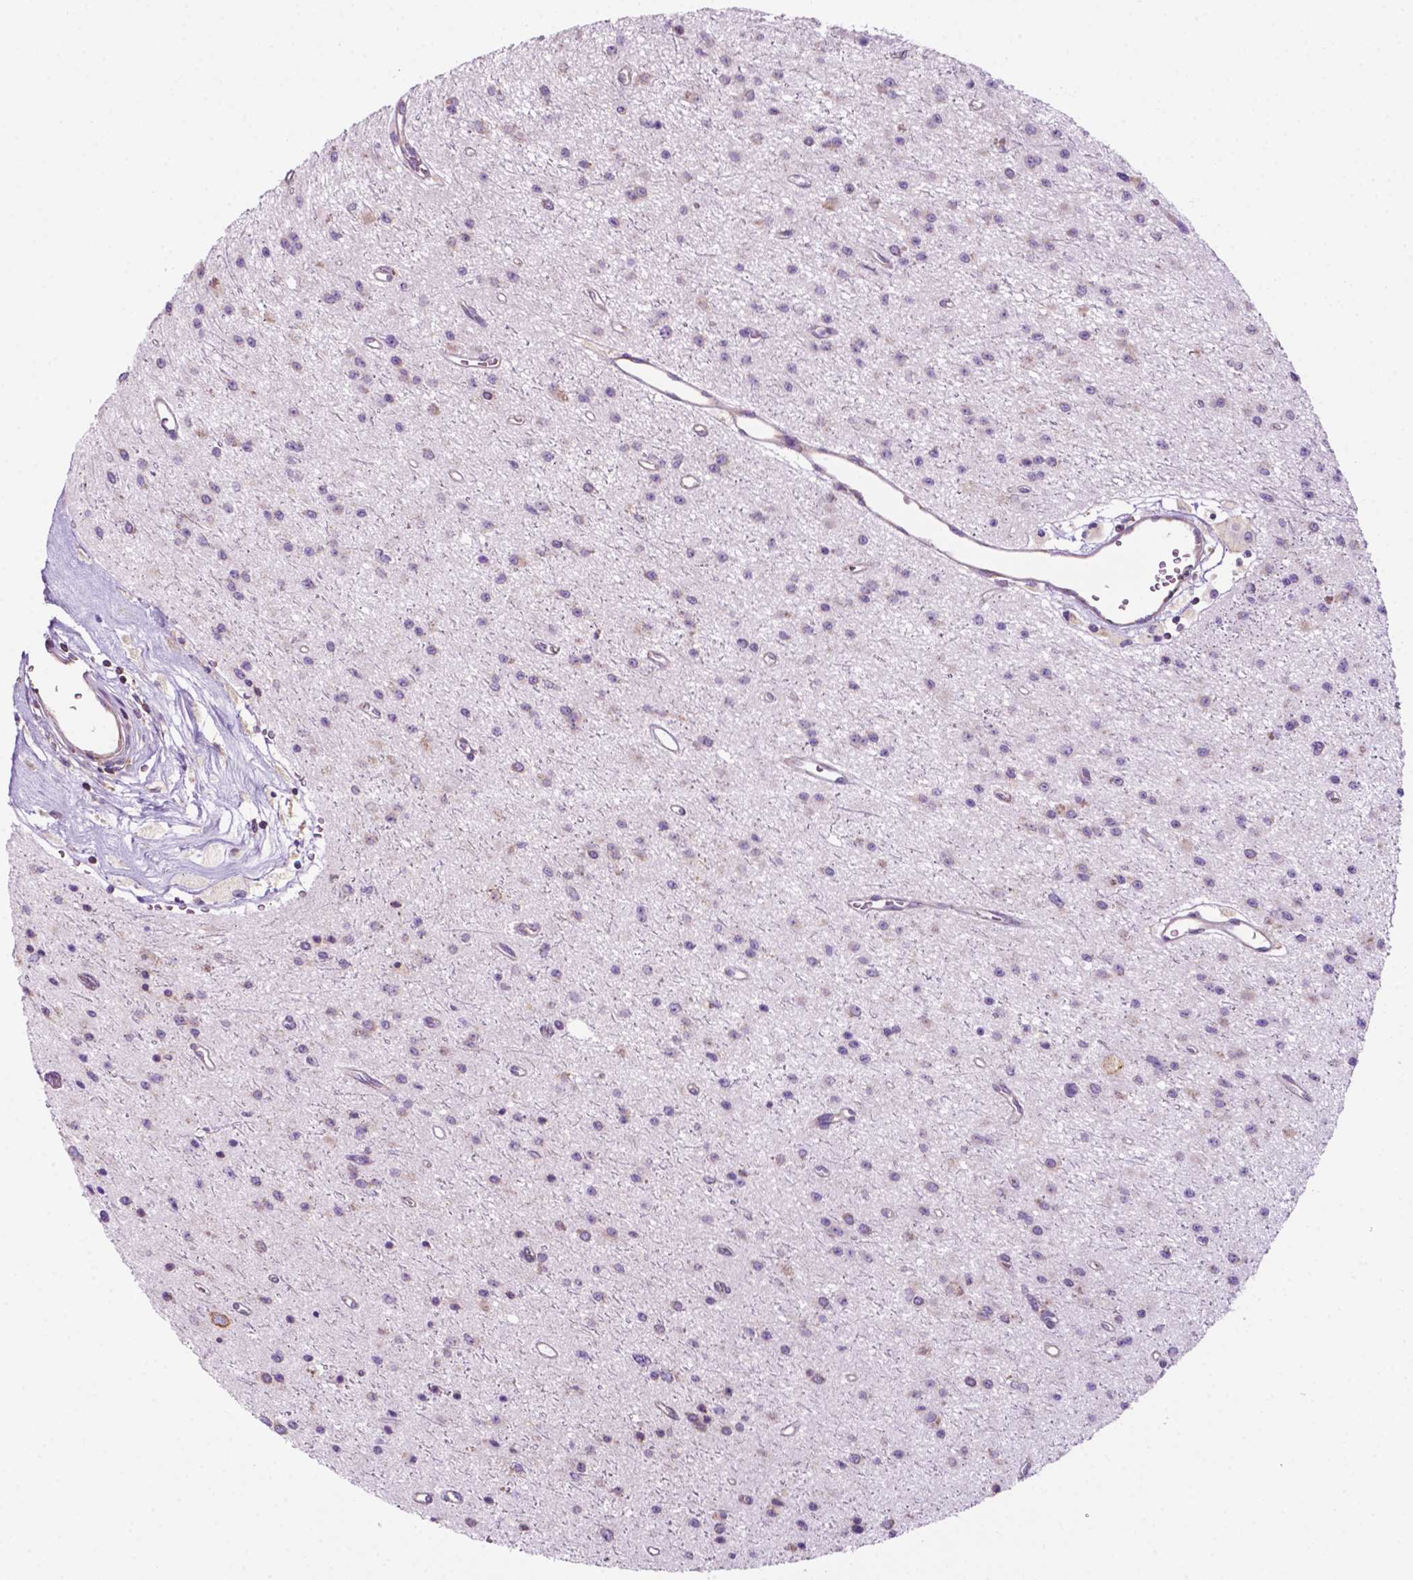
{"staining": {"intensity": "weak", "quantity": "25%-75%", "location": "cytoplasmic/membranous"}, "tissue": "glioma", "cell_type": "Tumor cells", "image_type": "cancer", "snomed": [{"axis": "morphology", "description": "Glioma, malignant, Low grade"}, {"axis": "topography", "description": "Brain"}], "caption": "Immunohistochemistry photomicrograph of human glioma stained for a protein (brown), which shows low levels of weak cytoplasmic/membranous staining in about 25%-75% of tumor cells.", "gene": "RPL29", "patient": {"sex": "female", "age": 45}}